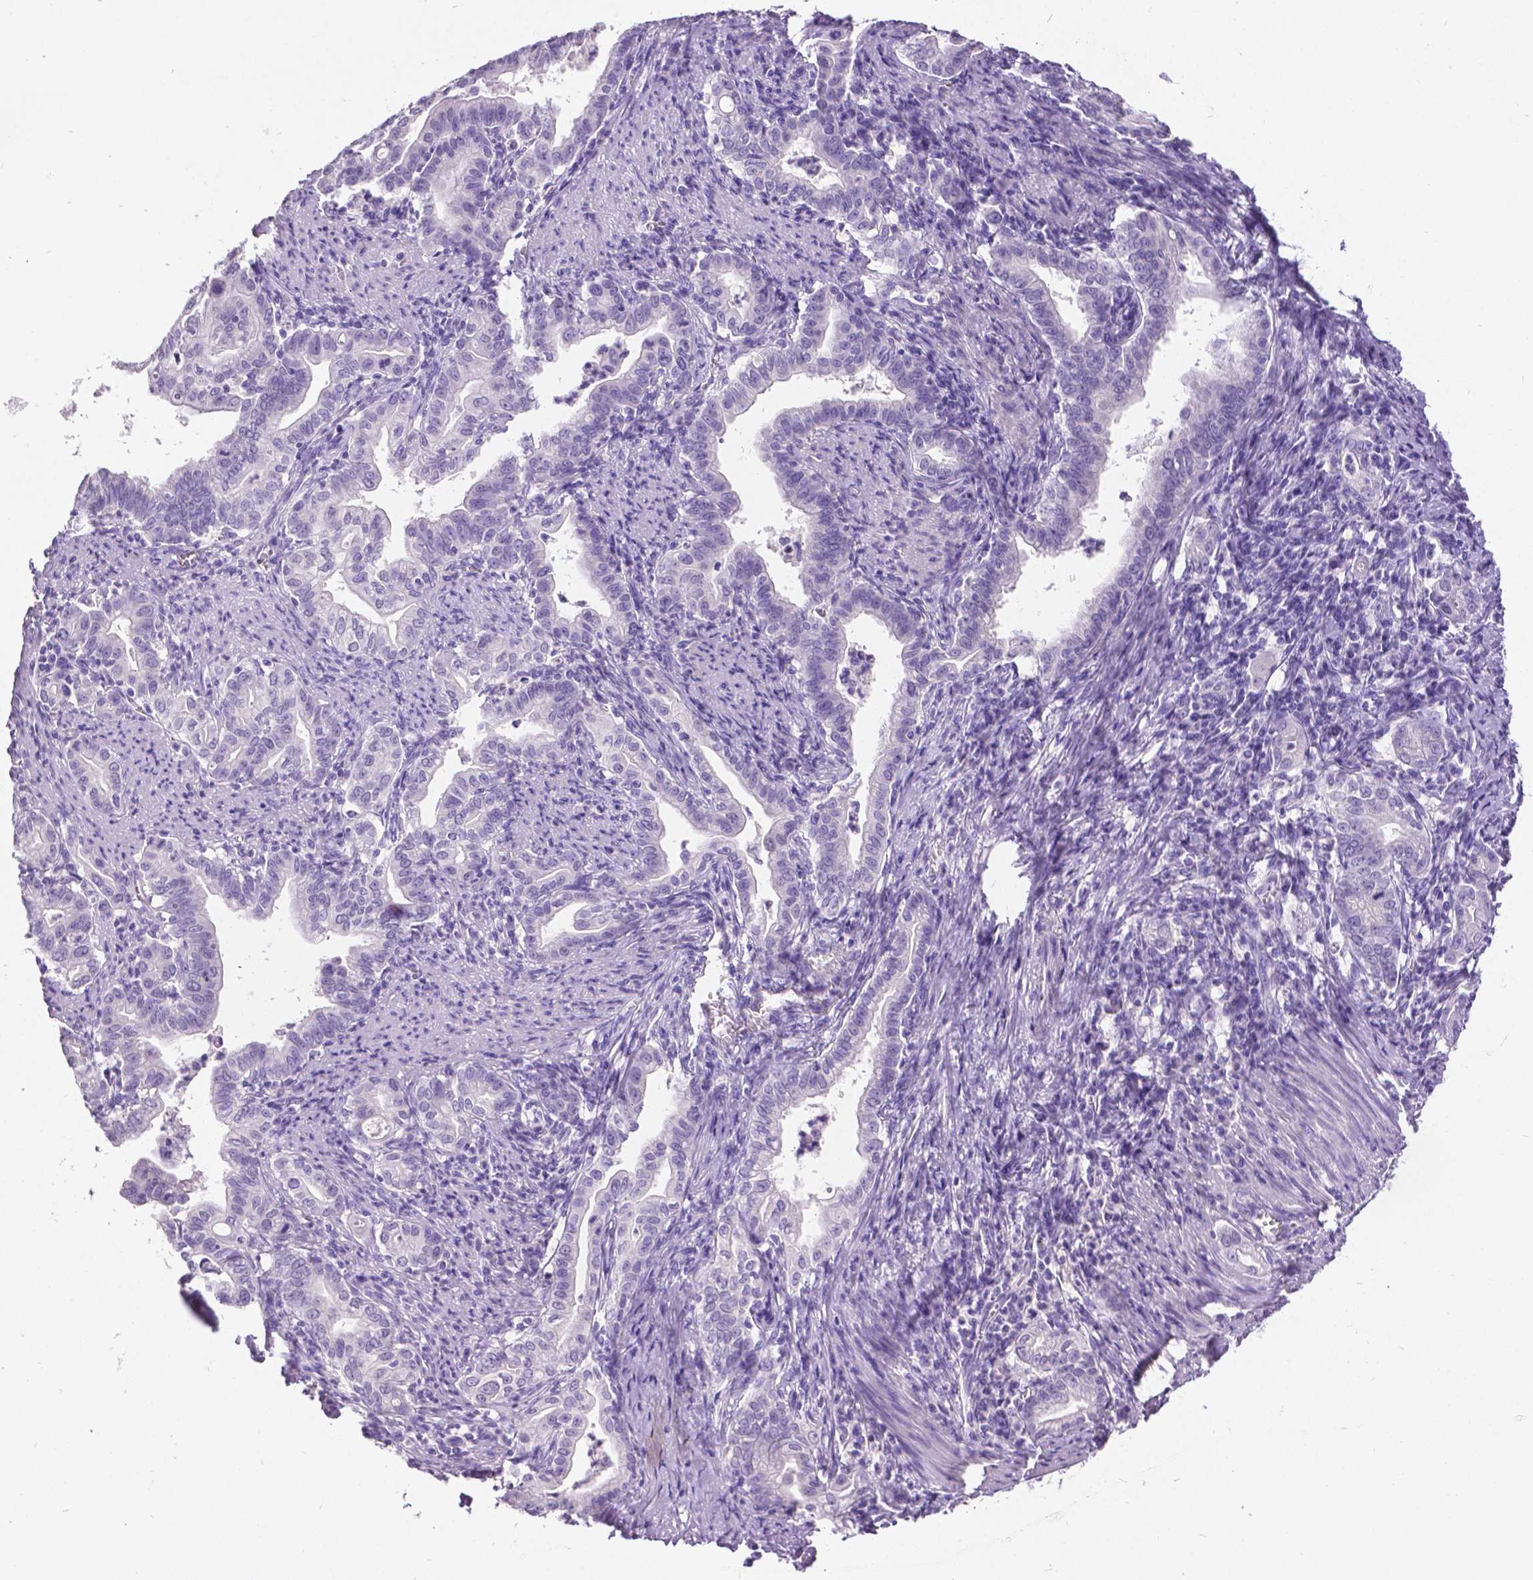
{"staining": {"intensity": "negative", "quantity": "none", "location": "none"}, "tissue": "stomach cancer", "cell_type": "Tumor cells", "image_type": "cancer", "snomed": [{"axis": "morphology", "description": "Adenocarcinoma, NOS"}, {"axis": "topography", "description": "Stomach, upper"}], "caption": "Image shows no protein staining in tumor cells of stomach cancer tissue.", "gene": "SATB2", "patient": {"sex": "female", "age": 79}}